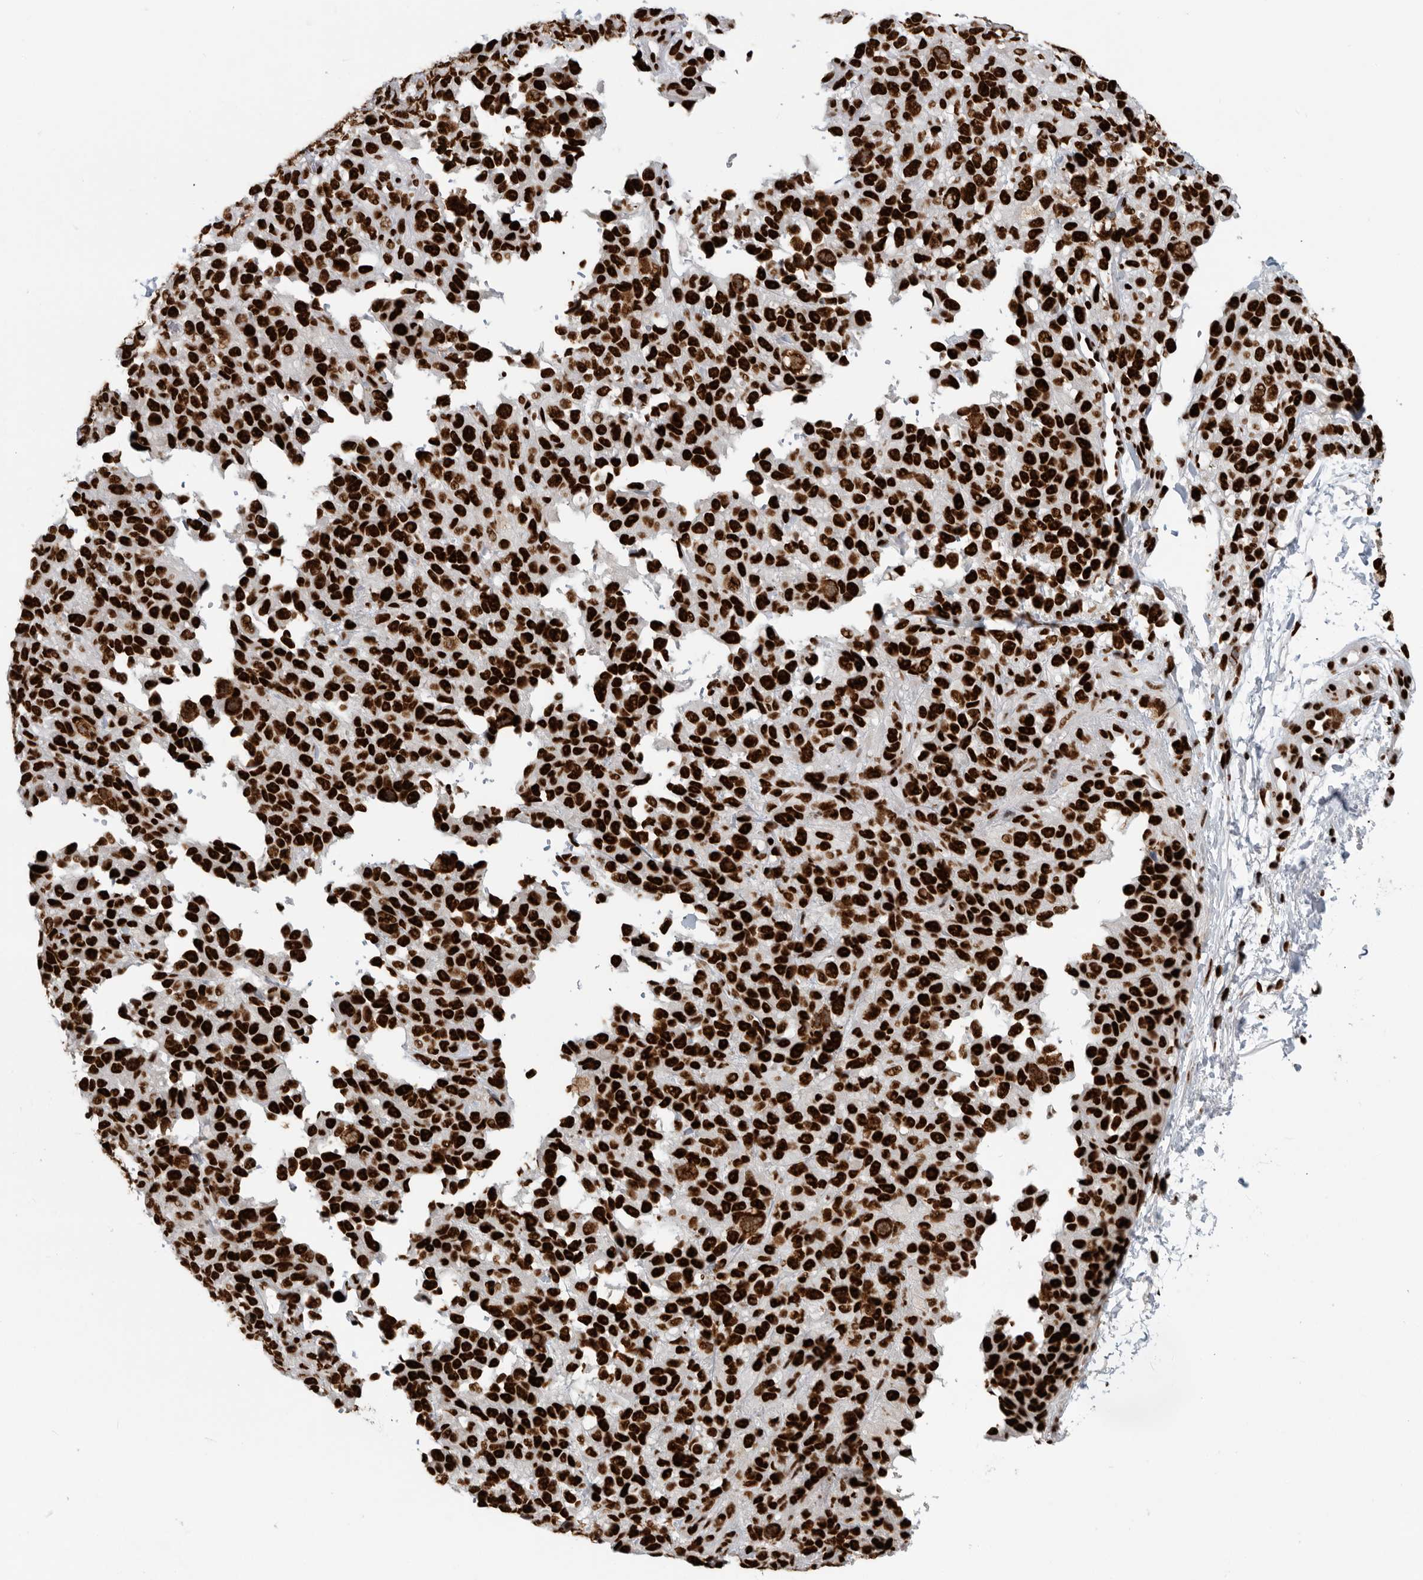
{"staining": {"intensity": "strong", "quantity": ">75%", "location": "nuclear"}, "tissue": "melanoma", "cell_type": "Tumor cells", "image_type": "cancer", "snomed": [{"axis": "morphology", "description": "Malignant melanoma, Metastatic site"}, {"axis": "topography", "description": "Skin"}], "caption": "Tumor cells demonstrate high levels of strong nuclear positivity in about >75% of cells in human melanoma.", "gene": "BCLAF1", "patient": {"sex": "female", "age": 72}}